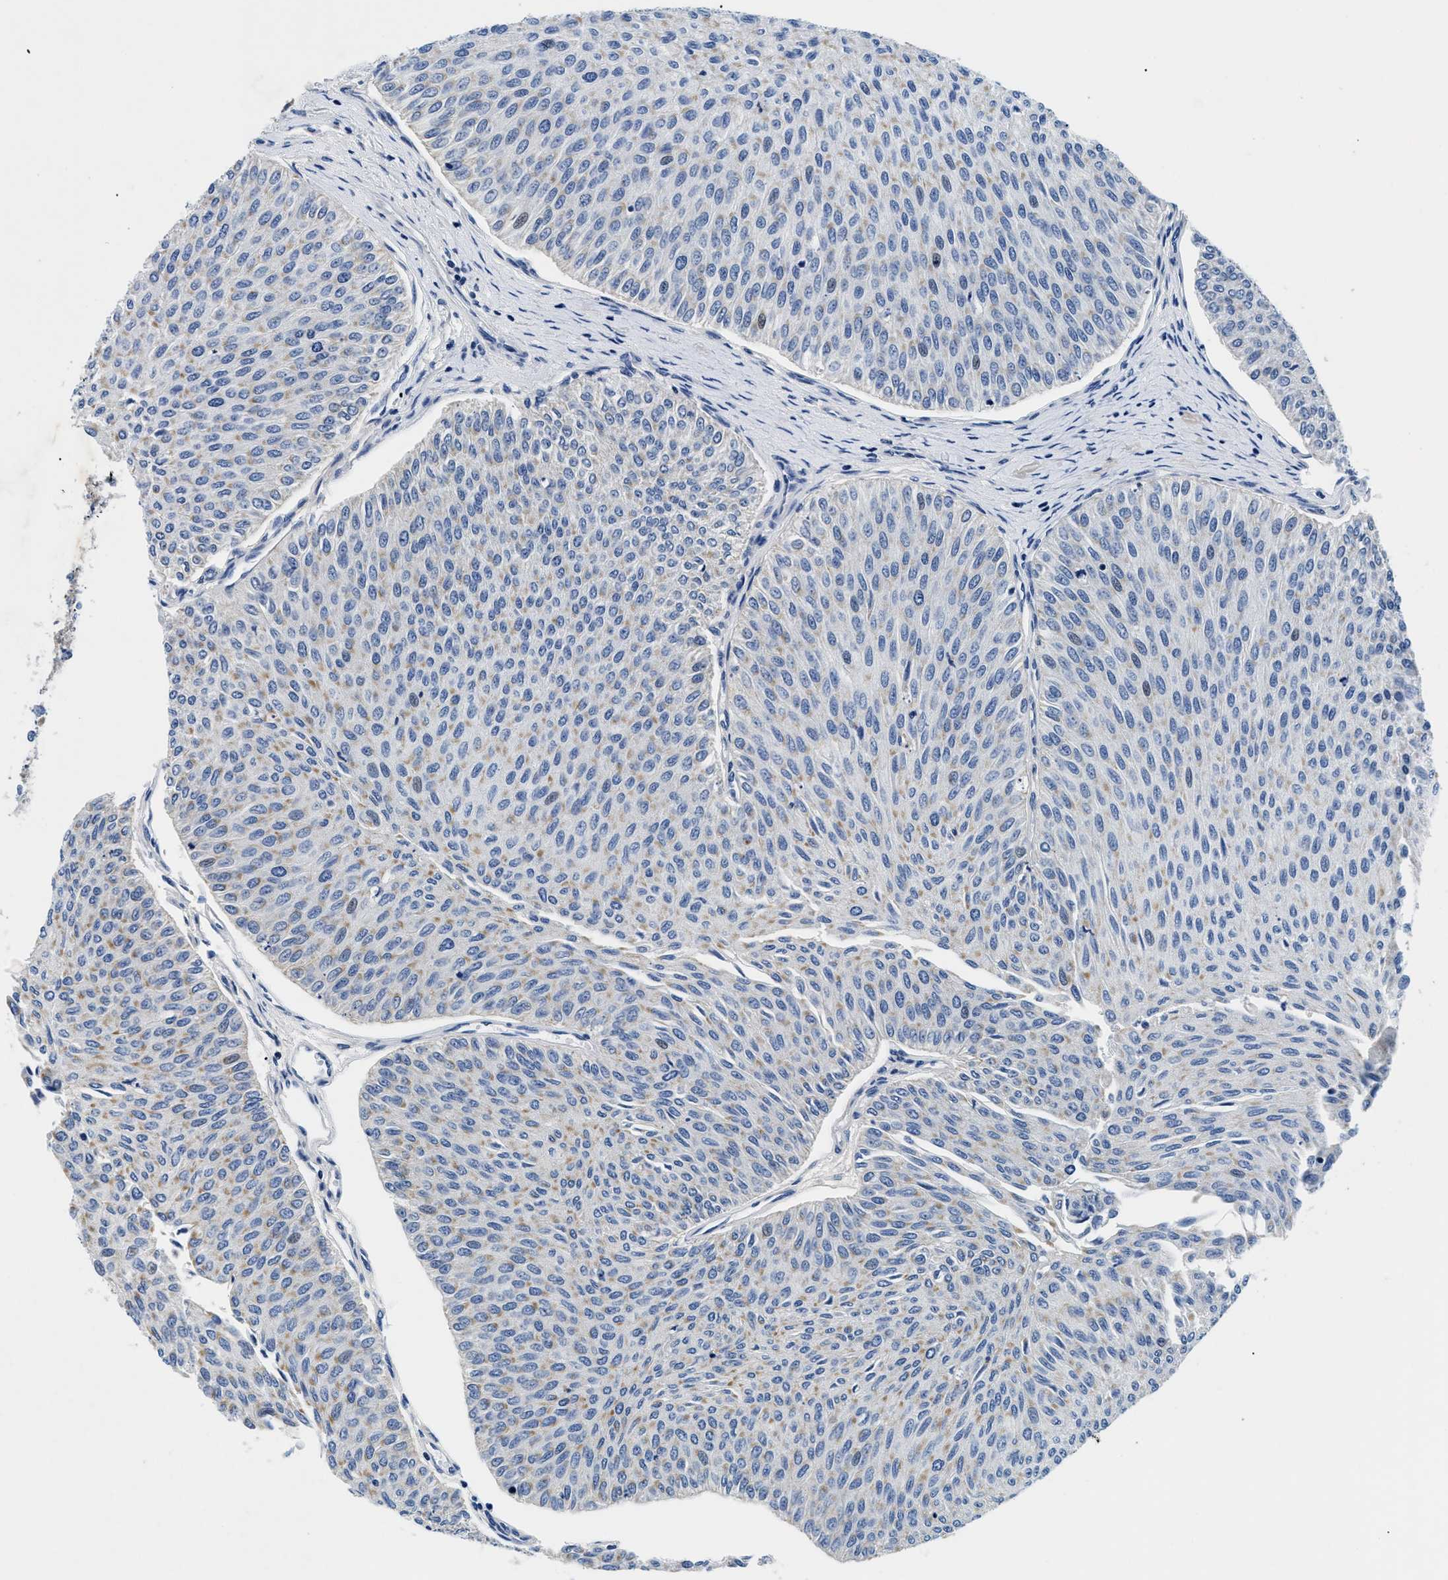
{"staining": {"intensity": "weak", "quantity": "<25%", "location": "cytoplasmic/membranous"}, "tissue": "urothelial cancer", "cell_type": "Tumor cells", "image_type": "cancer", "snomed": [{"axis": "morphology", "description": "Urothelial carcinoma, Low grade"}, {"axis": "topography", "description": "Urinary bladder"}], "caption": "Urothelial cancer was stained to show a protein in brown. There is no significant staining in tumor cells. The staining was performed using DAB to visualize the protein expression in brown, while the nuclei were stained in blue with hematoxylin (Magnification: 20x).", "gene": "MEA1", "patient": {"sex": "male", "age": 78}}